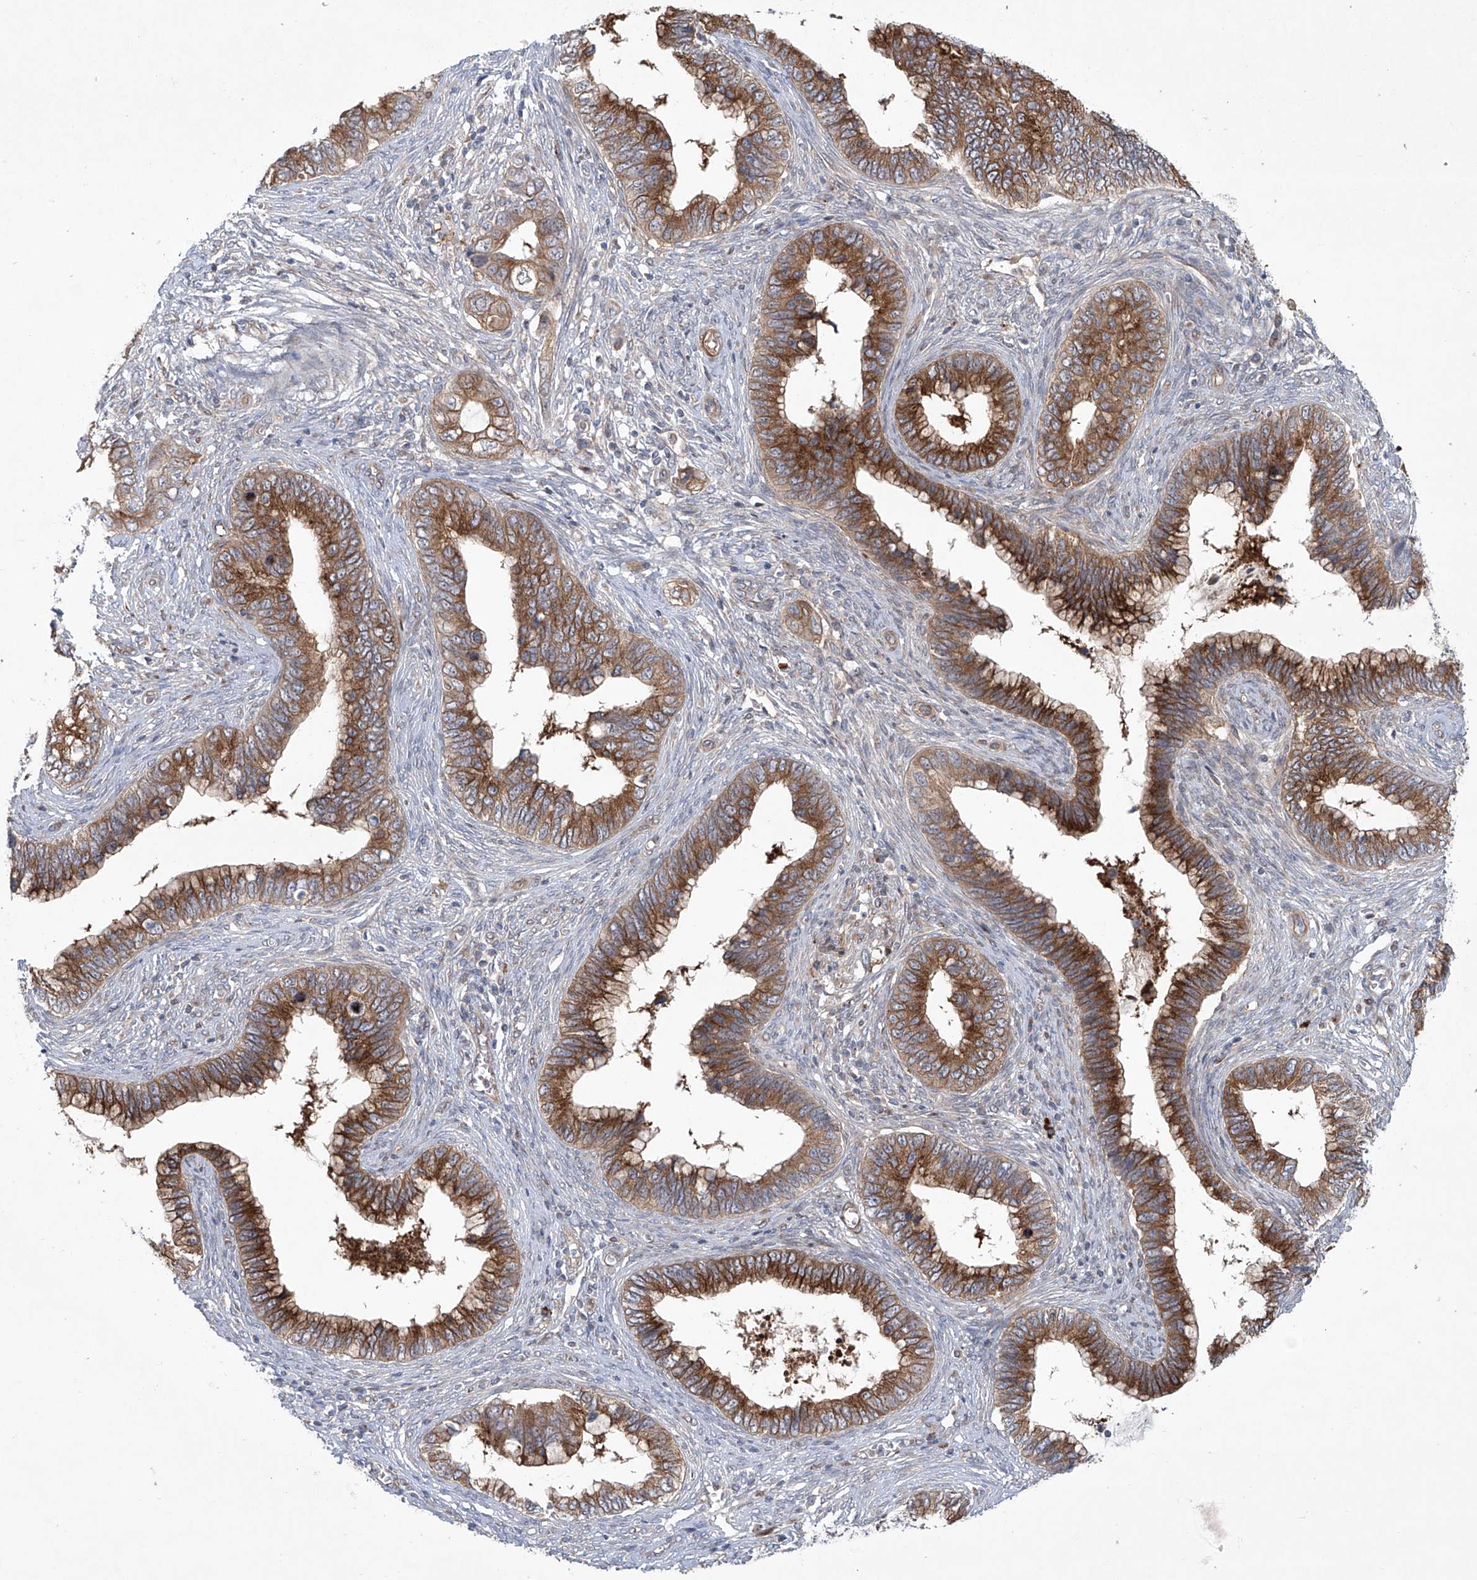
{"staining": {"intensity": "moderate", "quantity": ">75%", "location": "cytoplasmic/membranous"}, "tissue": "cervical cancer", "cell_type": "Tumor cells", "image_type": "cancer", "snomed": [{"axis": "morphology", "description": "Adenocarcinoma, NOS"}, {"axis": "topography", "description": "Cervix"}], "caption": "Protein staining of cervical cancer tissue displays moderate cytoplasmic/membranous expression in about >75% of tumor cells.", "gene": "KLC4", "patient": {"sex": "female", "age": 44}}